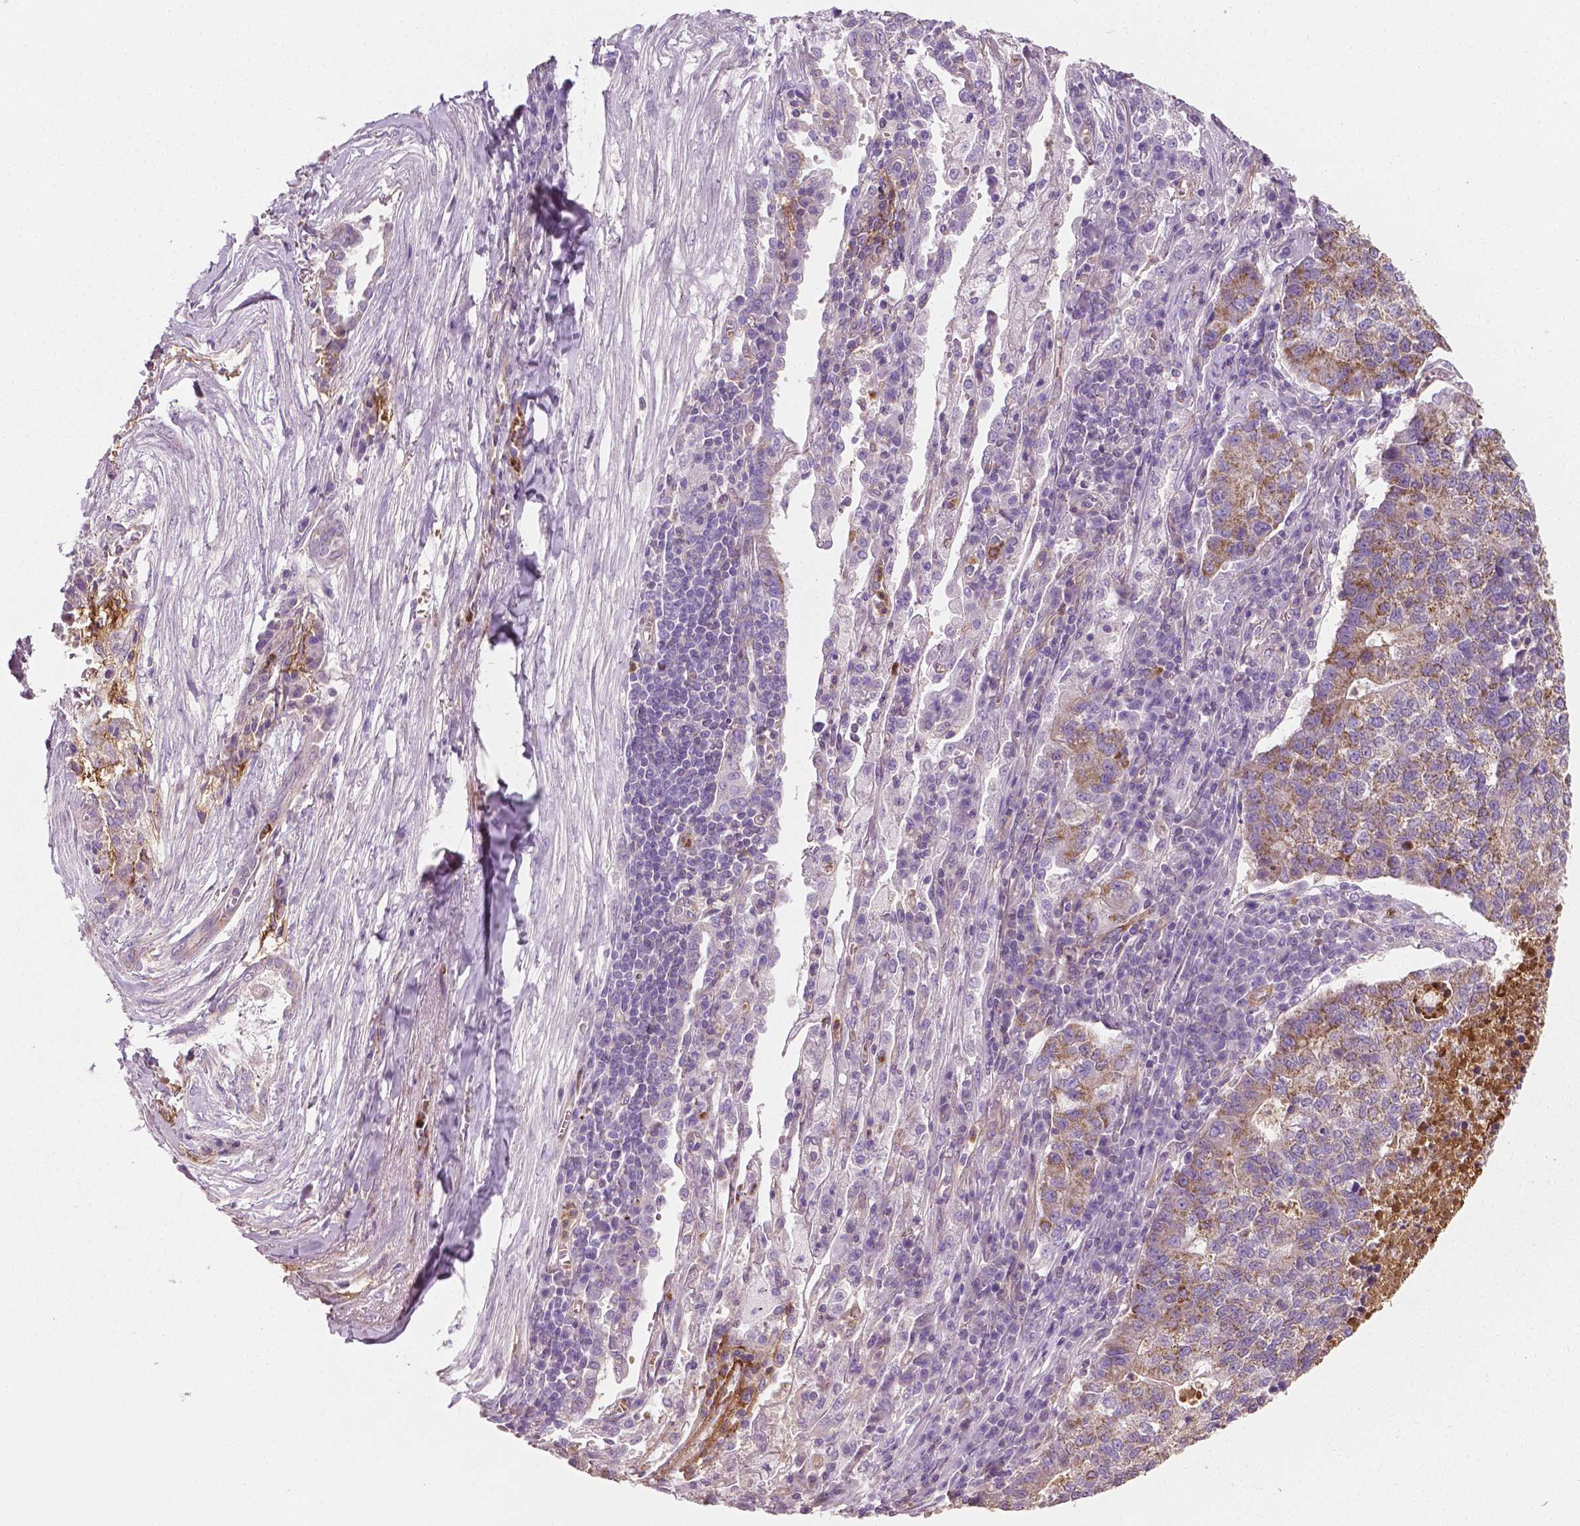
{"staining": {"intensity": "moderate", "quantity": "25%-75%", "location": "cytoplasmic/membranous"}, "tissue": "lung cancer", "cell_type": "Tumor cells", "image_type": "cancer", "snomed": [{"axis": "morphology", "description": "Adenocarcinoma, NOS"}, {"axis": "topography", "description": "Lung"}], "caption": "A brown stain labels moderate cytoplasmic/membranous positivity of a protein in adenocarcinoma (lung) tumor cells.", "gene": "PTX3", "patient": {"sex": "male", "age": 57}}